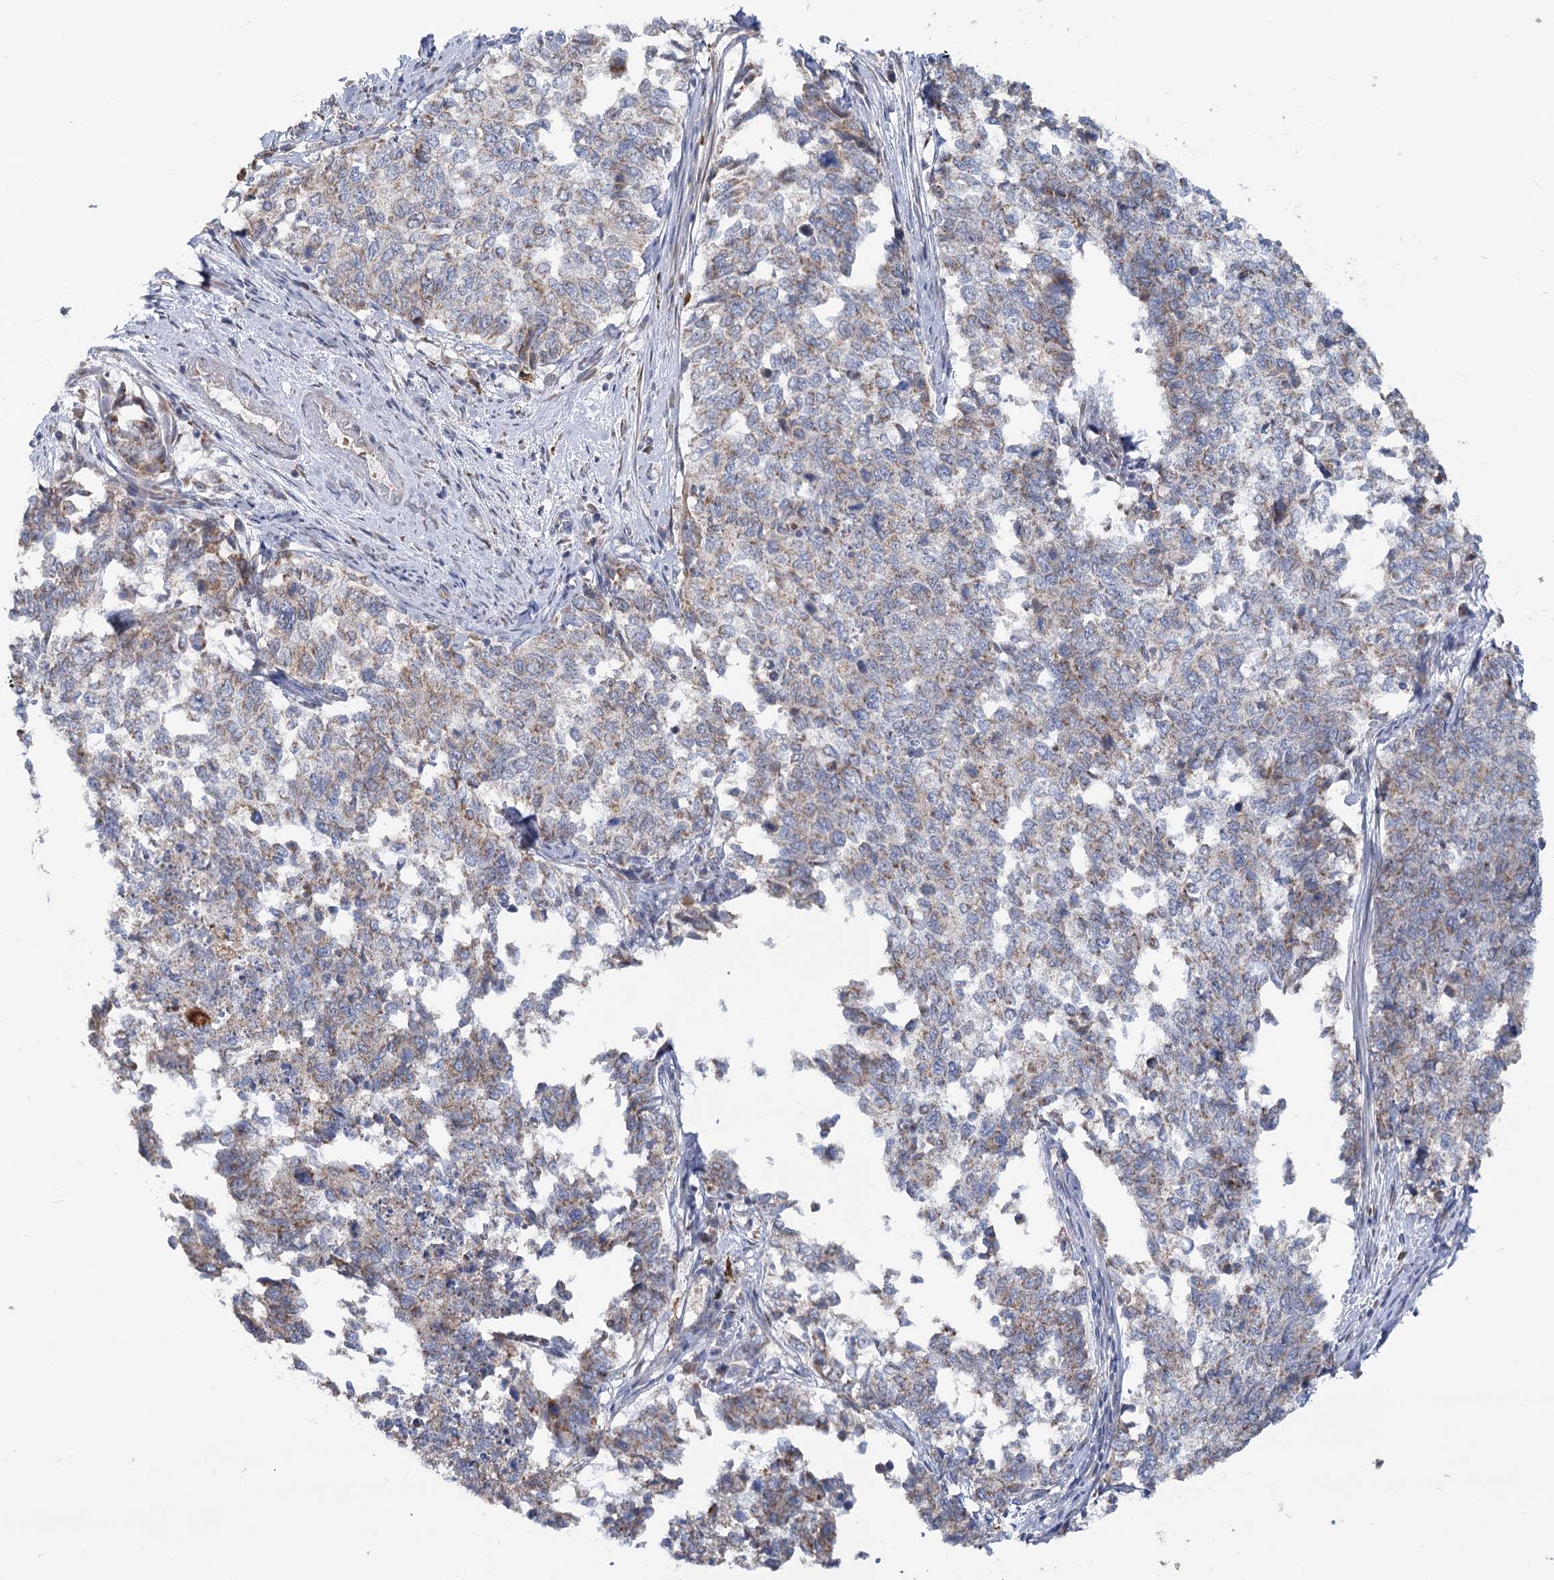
{"staining": {"intensity": "weak", "quantity": ">75%", "location": "cytoplasmic/membranous"}, "tissue": "cervical cancer", "cell_type": "Tumor cells", "image_type": "cancer", "snomed": [{"axis": "morphology", "description": "Squamous cell carcinoma, NOS"}, {"axis": "topography", "description": "Cervix"}], "caption": "Immunohistochemical staining of cervical cancer (squamous cell carcinoma) demonstrates low levels of weak cytoplasmic/membranous protein positivity in about >75% of tumor cells.", "gene": "CIB4", "patient": {"sex": "female", "age": 63}}